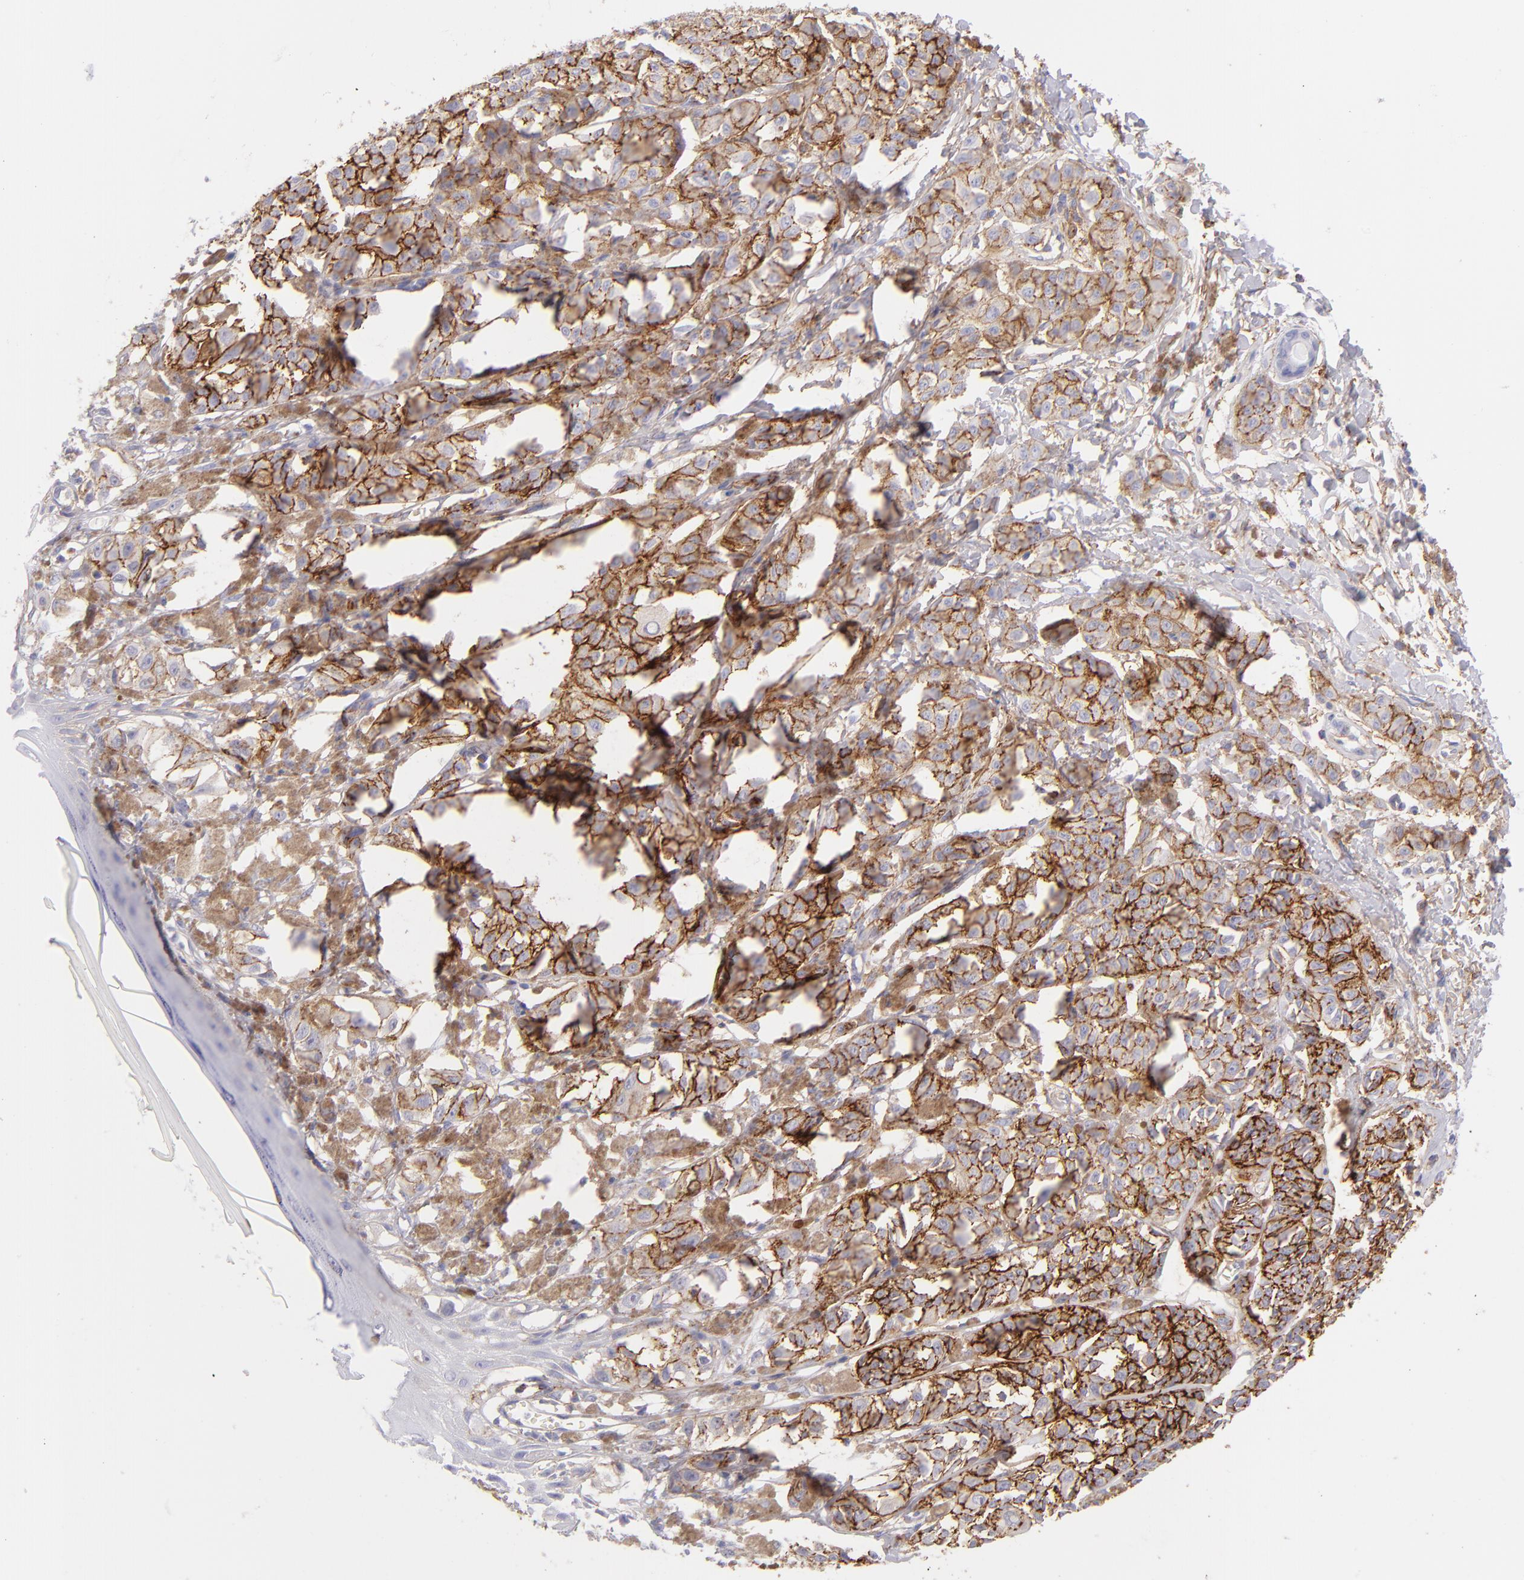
{"staining": {"intensity": "strong", "quantity": ">75%", "location": "cytoplasmic/membranous"}, "tissue": "melanoma", "cell_type": "Tumor cells", "image_type": "cancer", "snomed": [{"axis": "morphology", "description": "Malignant melanoma, NOS"}, {"axis": "topography", "description": "Skin"}], "caption": "A high-resolution micrograph shows immunohistochemistry (IHC) staining of melanoma, which reveals strong cytoplasmic/membranous positivity in about >75% of tumor cells.", "gene": "CD81", "patient": {"sex": "male", "age": 76}}